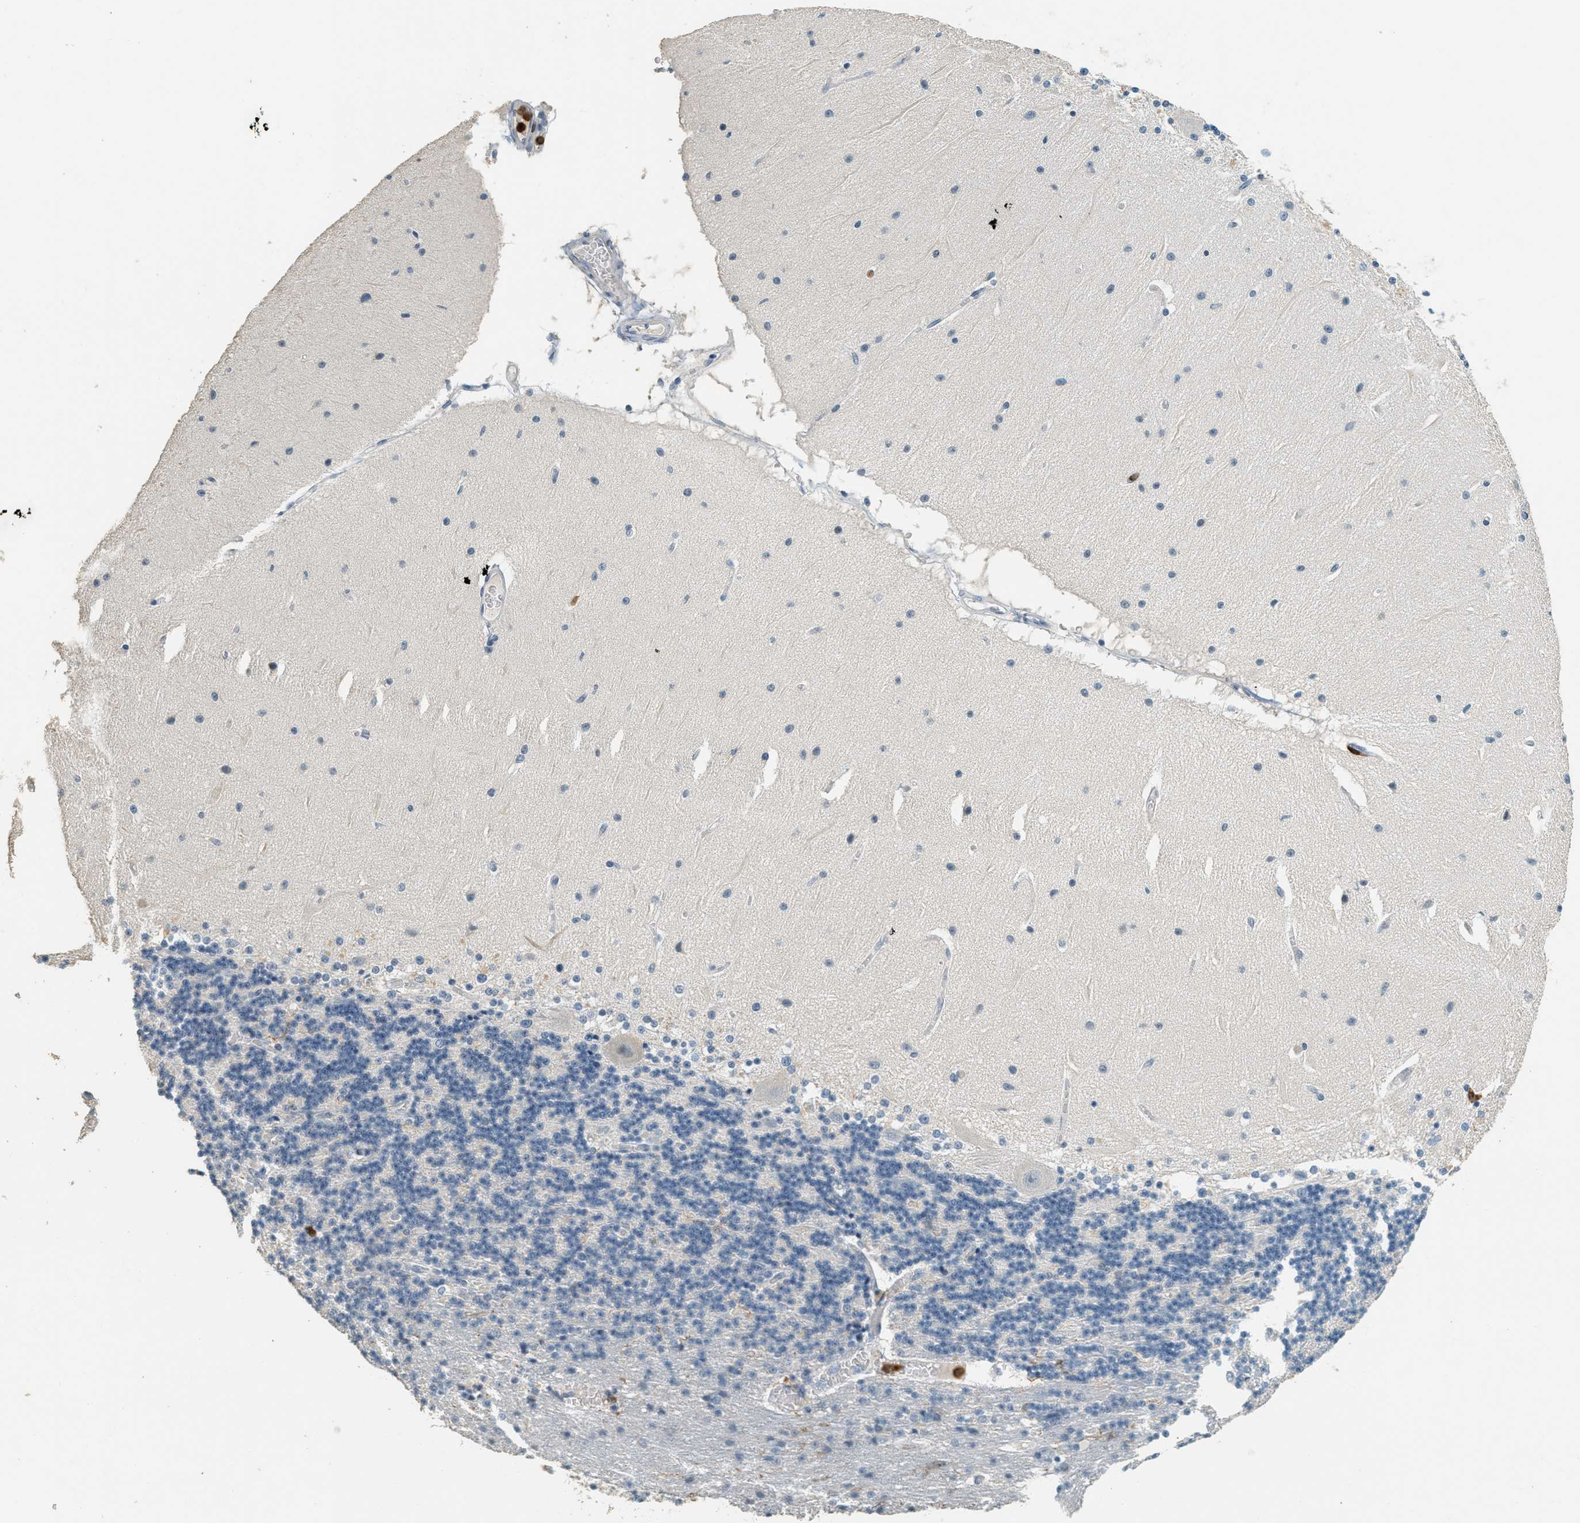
{"staining": {"intensity": "negative", "quantity": "none", "location": "none"}, "tissue": "cerebellum", "cell_type": "Cells in granular layer", "image_type": "normal", "snomed": [{"axis": "morphology", "description": "Normal tissue, NOS"}, {"axis": "topography", "description": "Cerebellum"}], "caption": "A high-resolution image shows immunohistochemistry staining of normal cerebellum, which exhibits no significant positivity in cells in granular layer. (DAB (3,3'-diaminobenzidine) immunohistochemistry (IHC), high magnification).", "gene": "LSP1", "patient": {"sex": "female", "age": 54}}